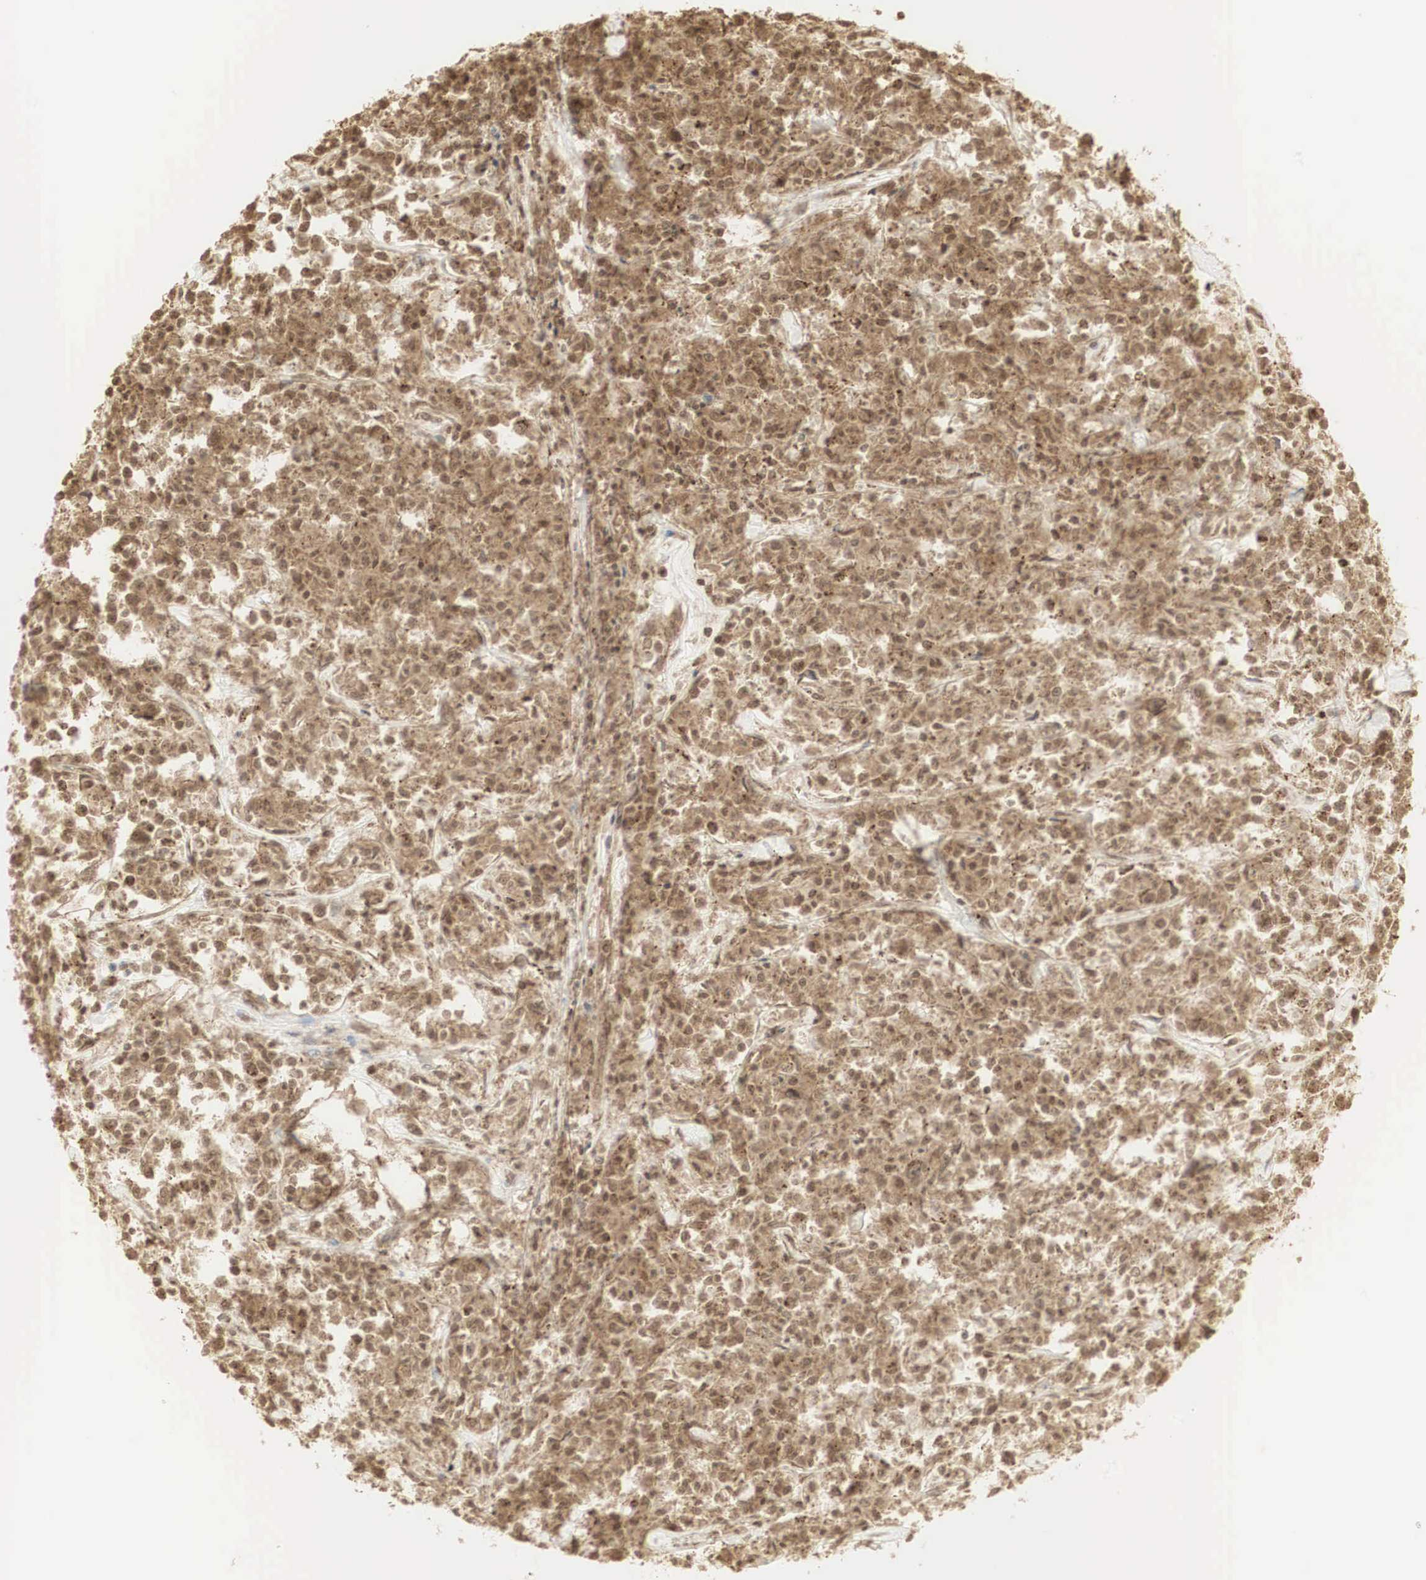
{"staining": {"intensity": "strong", "quantity": ">75%", "location": "cytoplasmic/membranous,nuclear"}, "tissue": "lymphoma", "cell_type": "Tumor cells", "image_type": "cancer", "snomed": [{"axis": "morphology", "description": "Malignant lymphoma, non-Hodgkin's type, Low grade"}, {"axis": "topography", "description": "Small intestine"}], "caption": "Protein expression analysis of lymphoma reveals strong cytoplasmic/membranous and nuclear expression in about >75% of tumor cells. (Brightfield microscopy of DAB IHC at high magnification).", "gene": "RNF113A", "patient": {"sex": "female", "age": 59}}